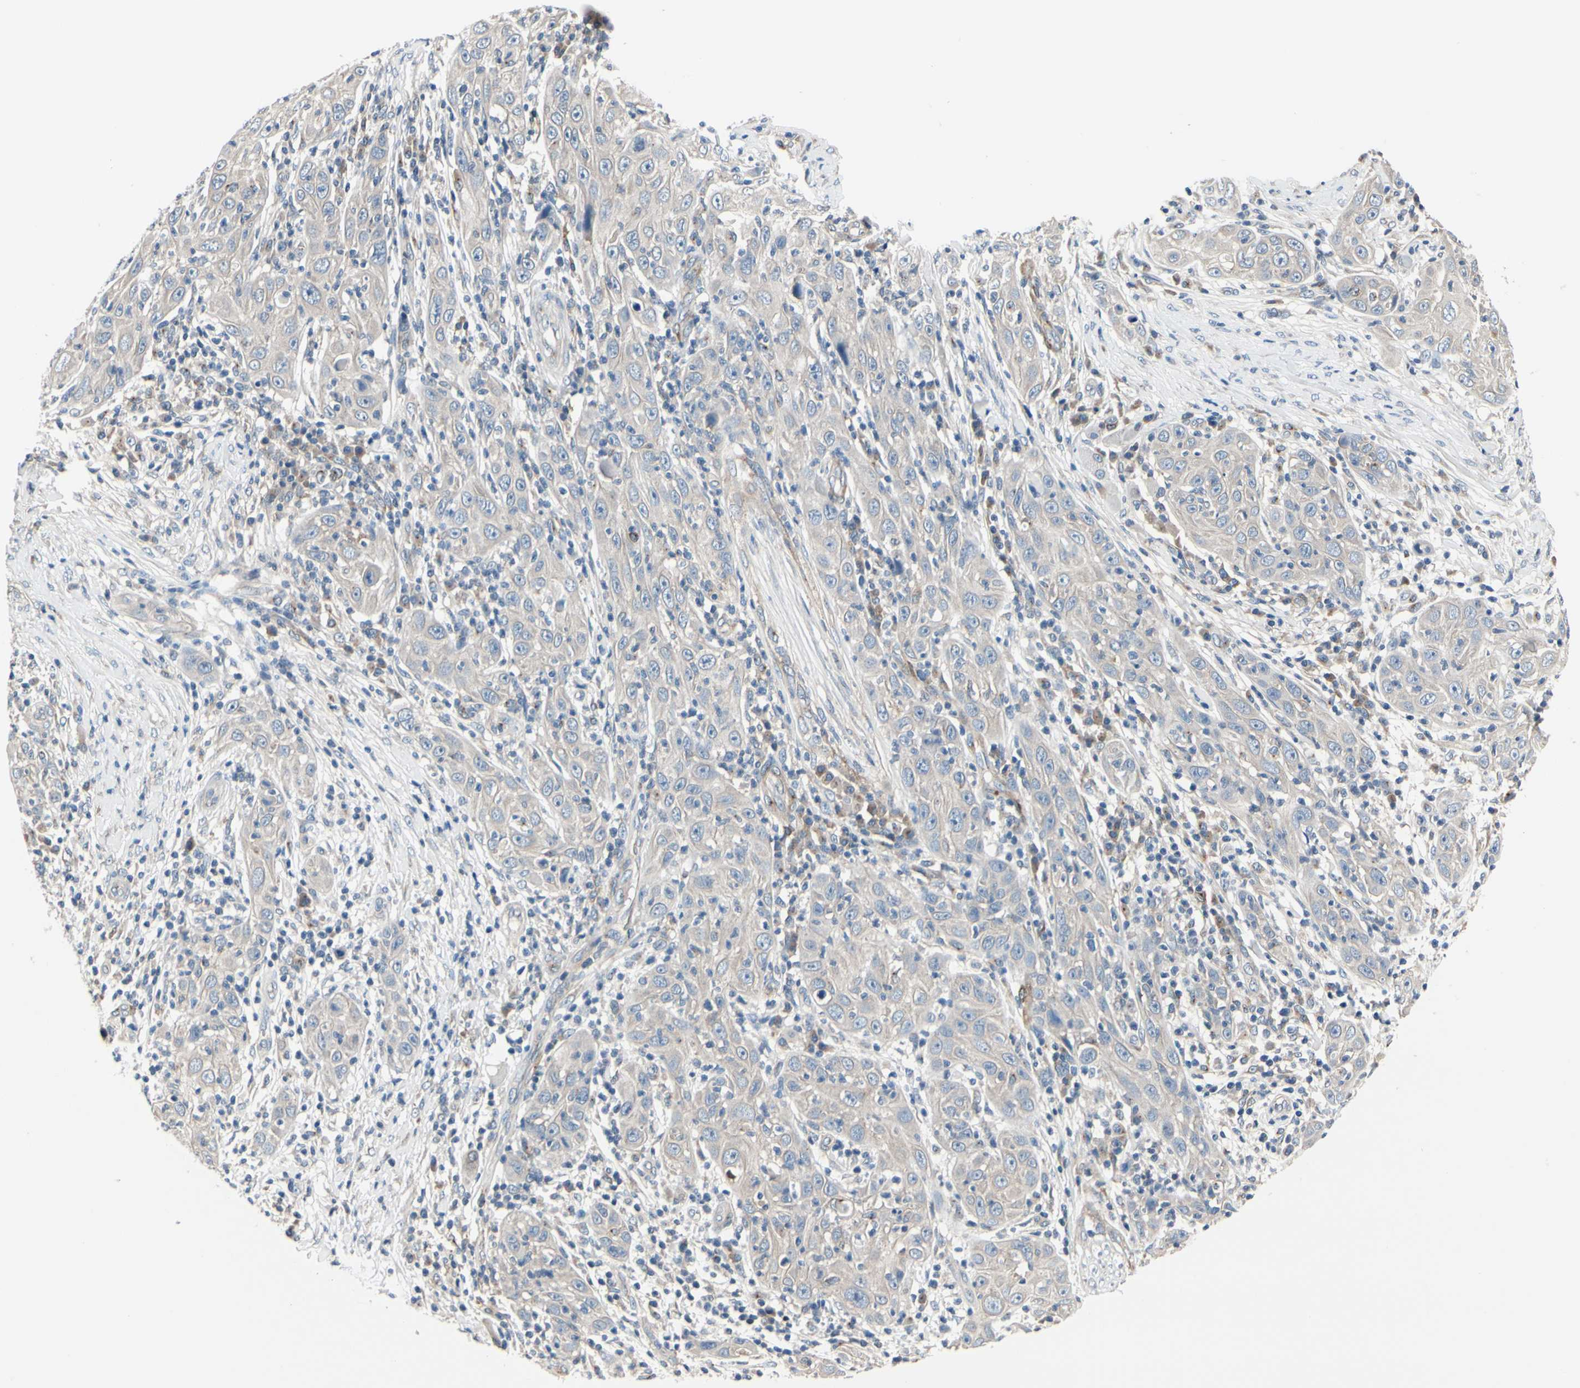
{"staining": {"intensity": "negative", "quantity": "none", "location": "none"}, "tissue": "skin cancer", "cell_type": "Tumor cells", "image_type": "cancer", "snomed": [{"axis": "morphology", "description": "Squamous cell carcinoma, NOS"}, {"axis": "topography", "description": "Skin"}], "caption": "An immunohistochemistry image of skin squamous cell carcinoma is shown. There is no staining in tumor cells of skin squamous cell carcinoma.", "gene": "PRKAR2B", "patient": {"sex": "female", "age": 88}}